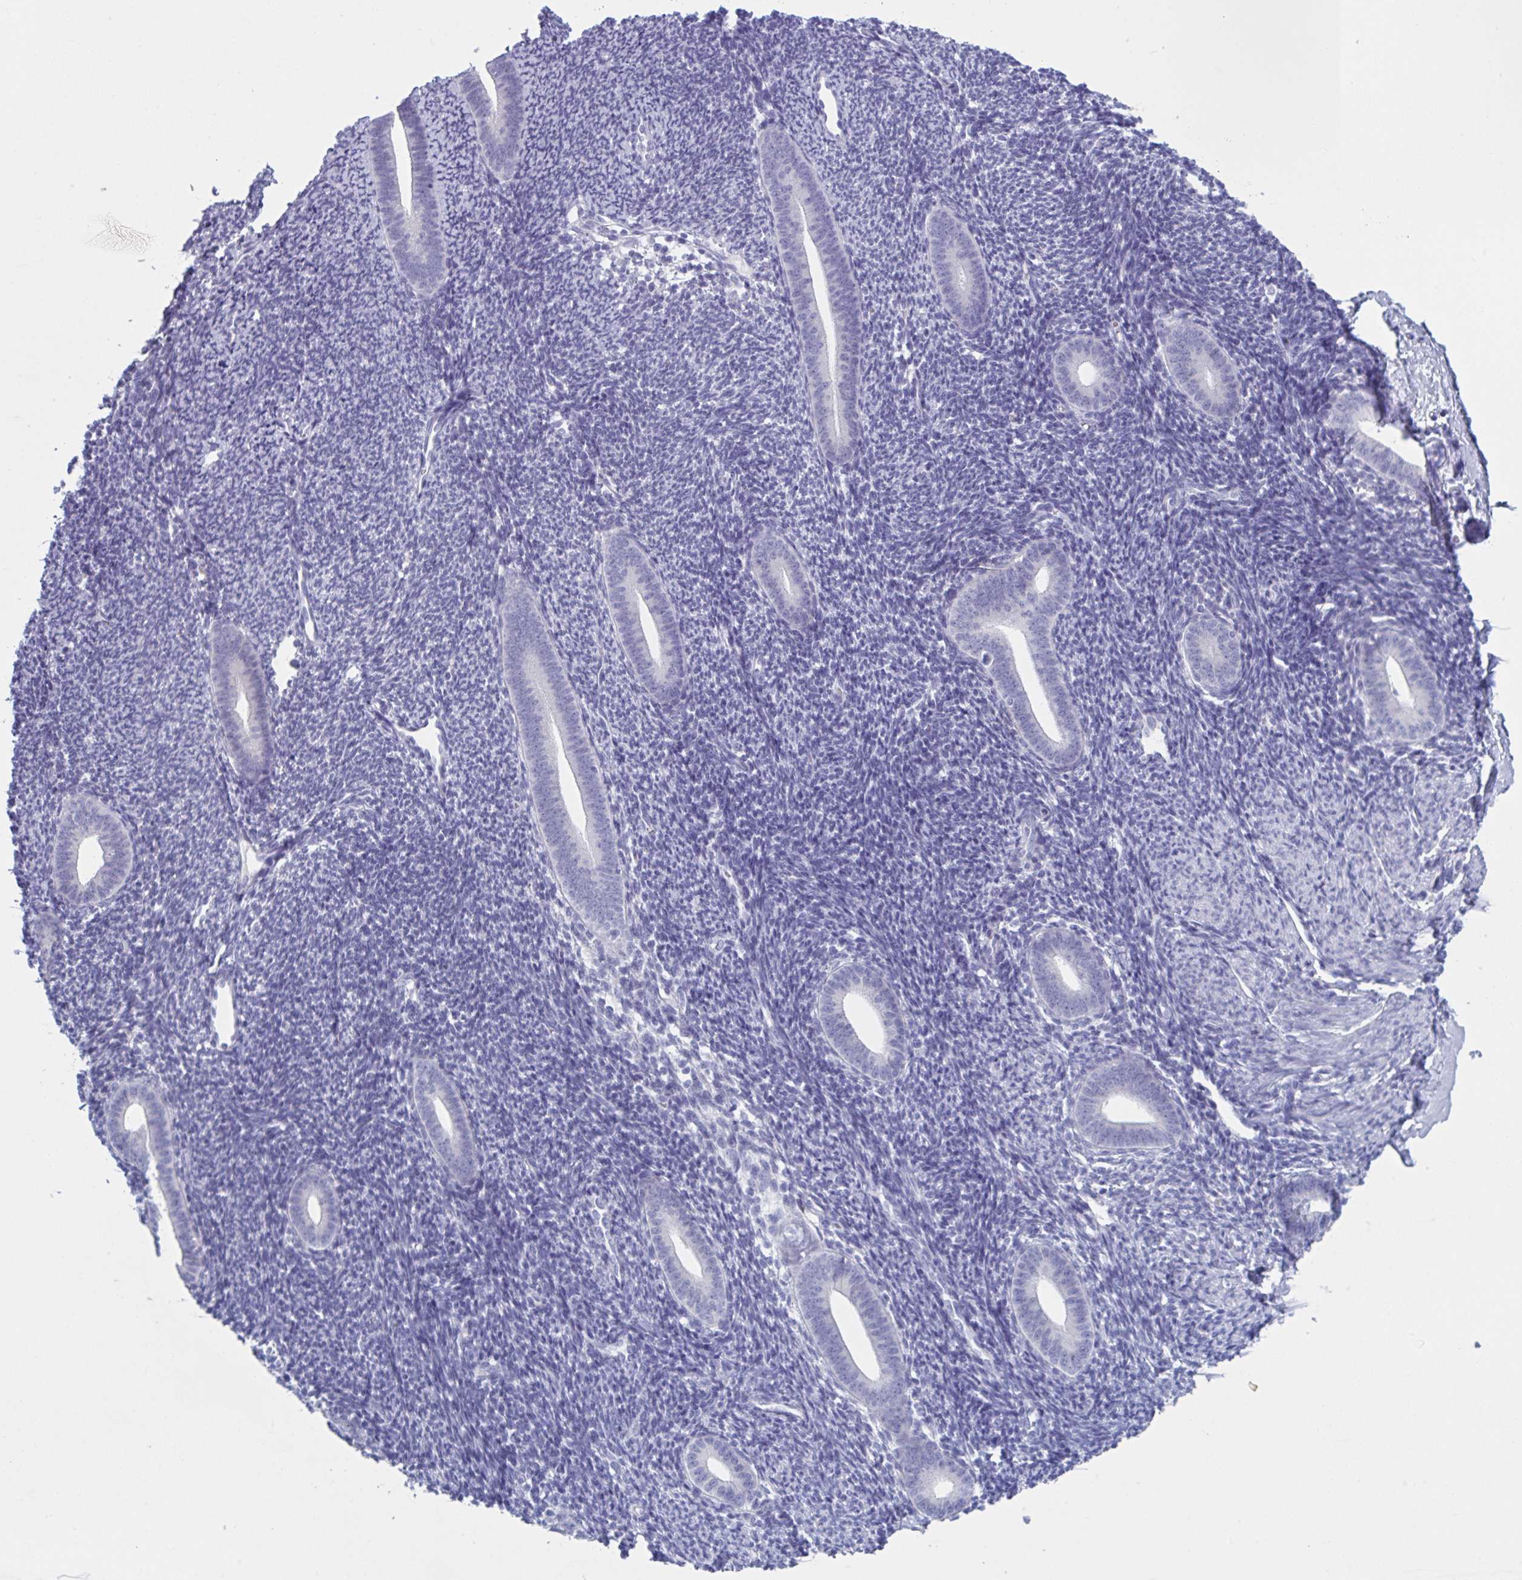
{"staining": {"intensity": "negative", "quantity": "none", "location": "none"}, "tissue": "endometrium", "cell_type": "Cells in endometrial stroma", "image_type": "normal", "snomed": [{"axis": "morphology", "description": "Normal tissue, NOS"}, {"axis": "topography", "description": "Endometrium"}], "caption": "Immunohistochemical staining of normal endometrium shows no significant staining in cells in endometrial stroma.", "gene": "HSD11B2", "patient": {"sex": "female", "age": 39}}